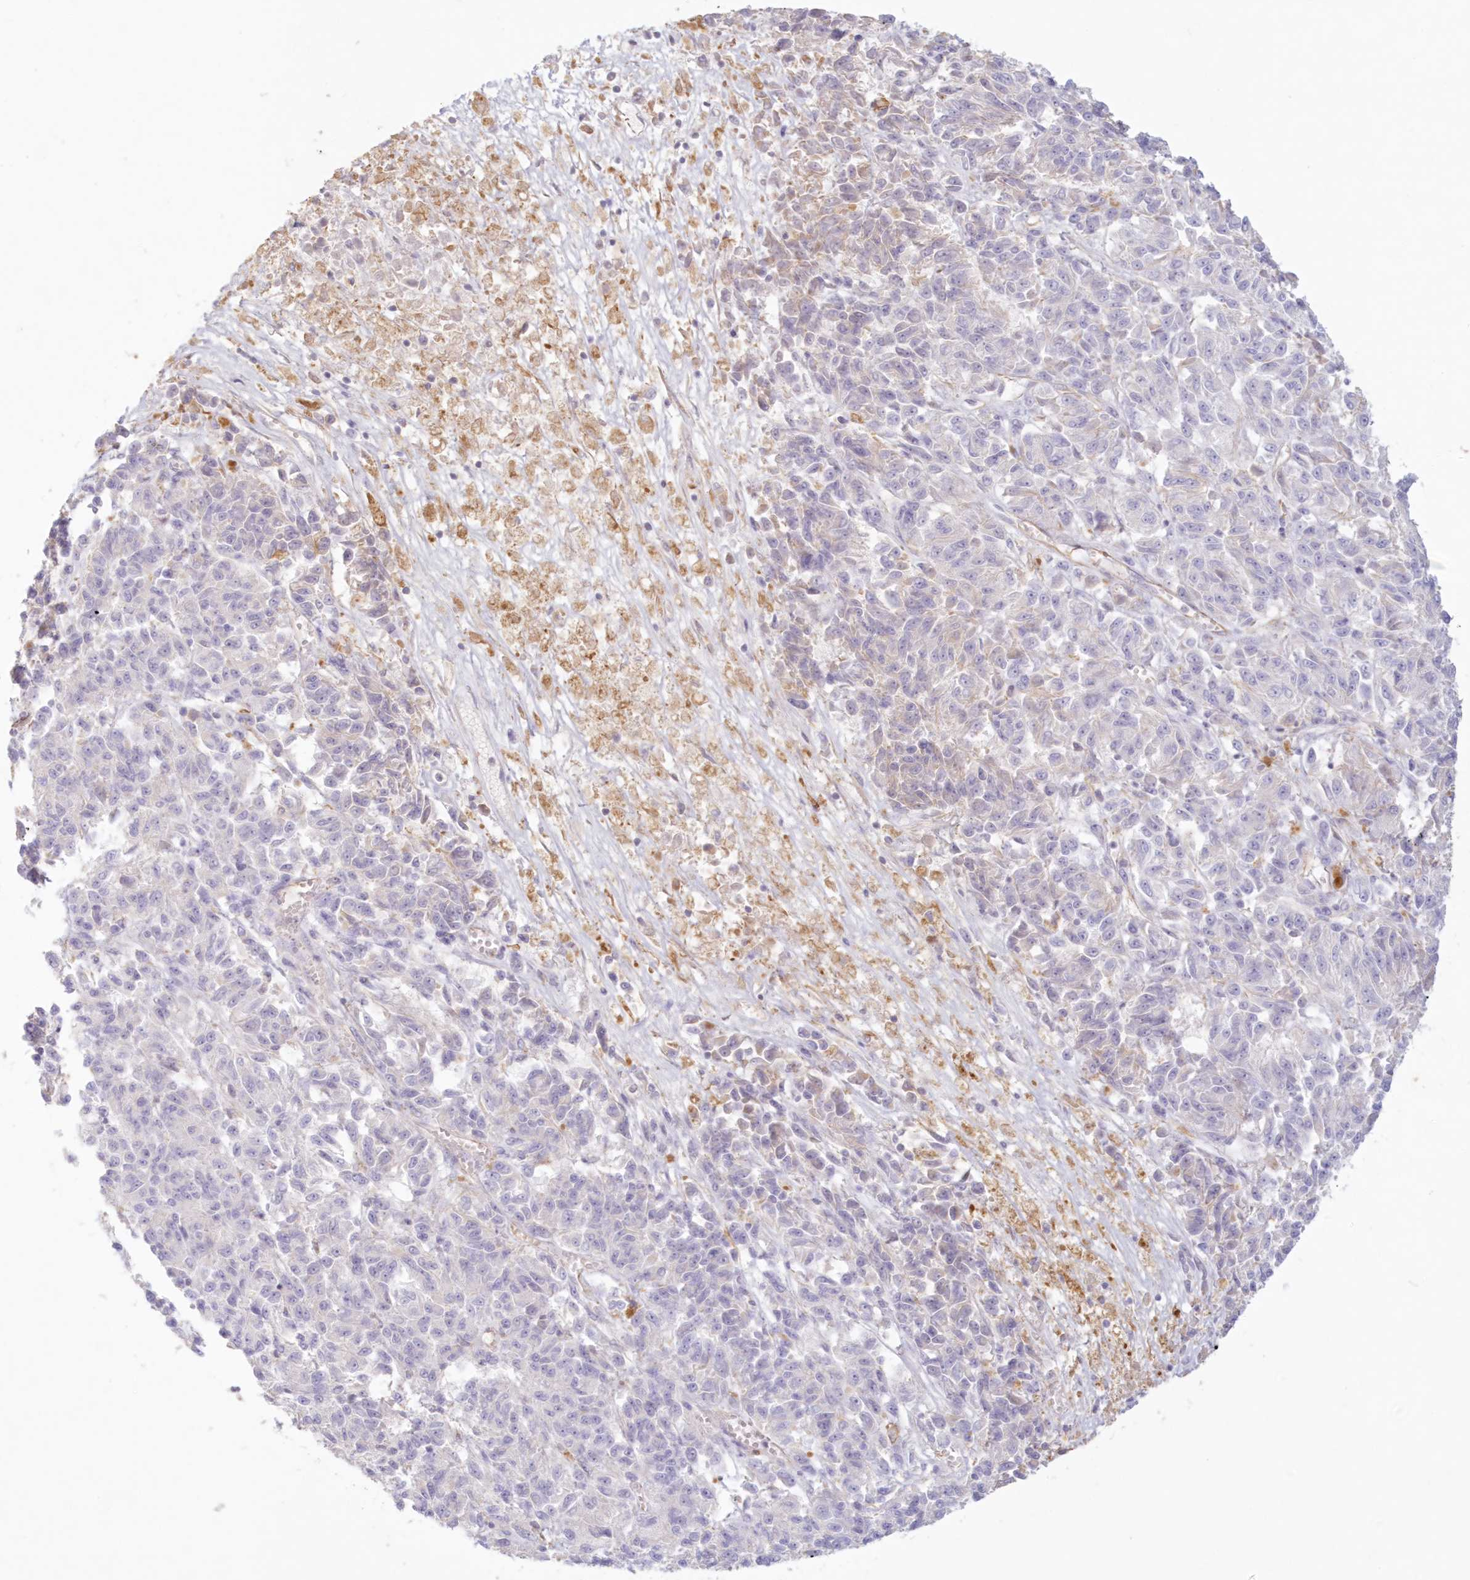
{"staining": {"intensity": "negative", "quantity": "none", "location": "none"}, "tissue": "melanoma", "cell_type": "Tumor cells", "image_type": "cancer", "snomed": [{"axis": "morphology", "description": "Malignant melanoma, Metastatic site"}, {"axis": "topography", "description": "Lung"}], "caption": "Malignant melanoma (metastatic site) stained for a protein using IHC displays no staining tumor cells.", "gene": "DMRTB1", "patient": {"sex": "male", "age": 64}}